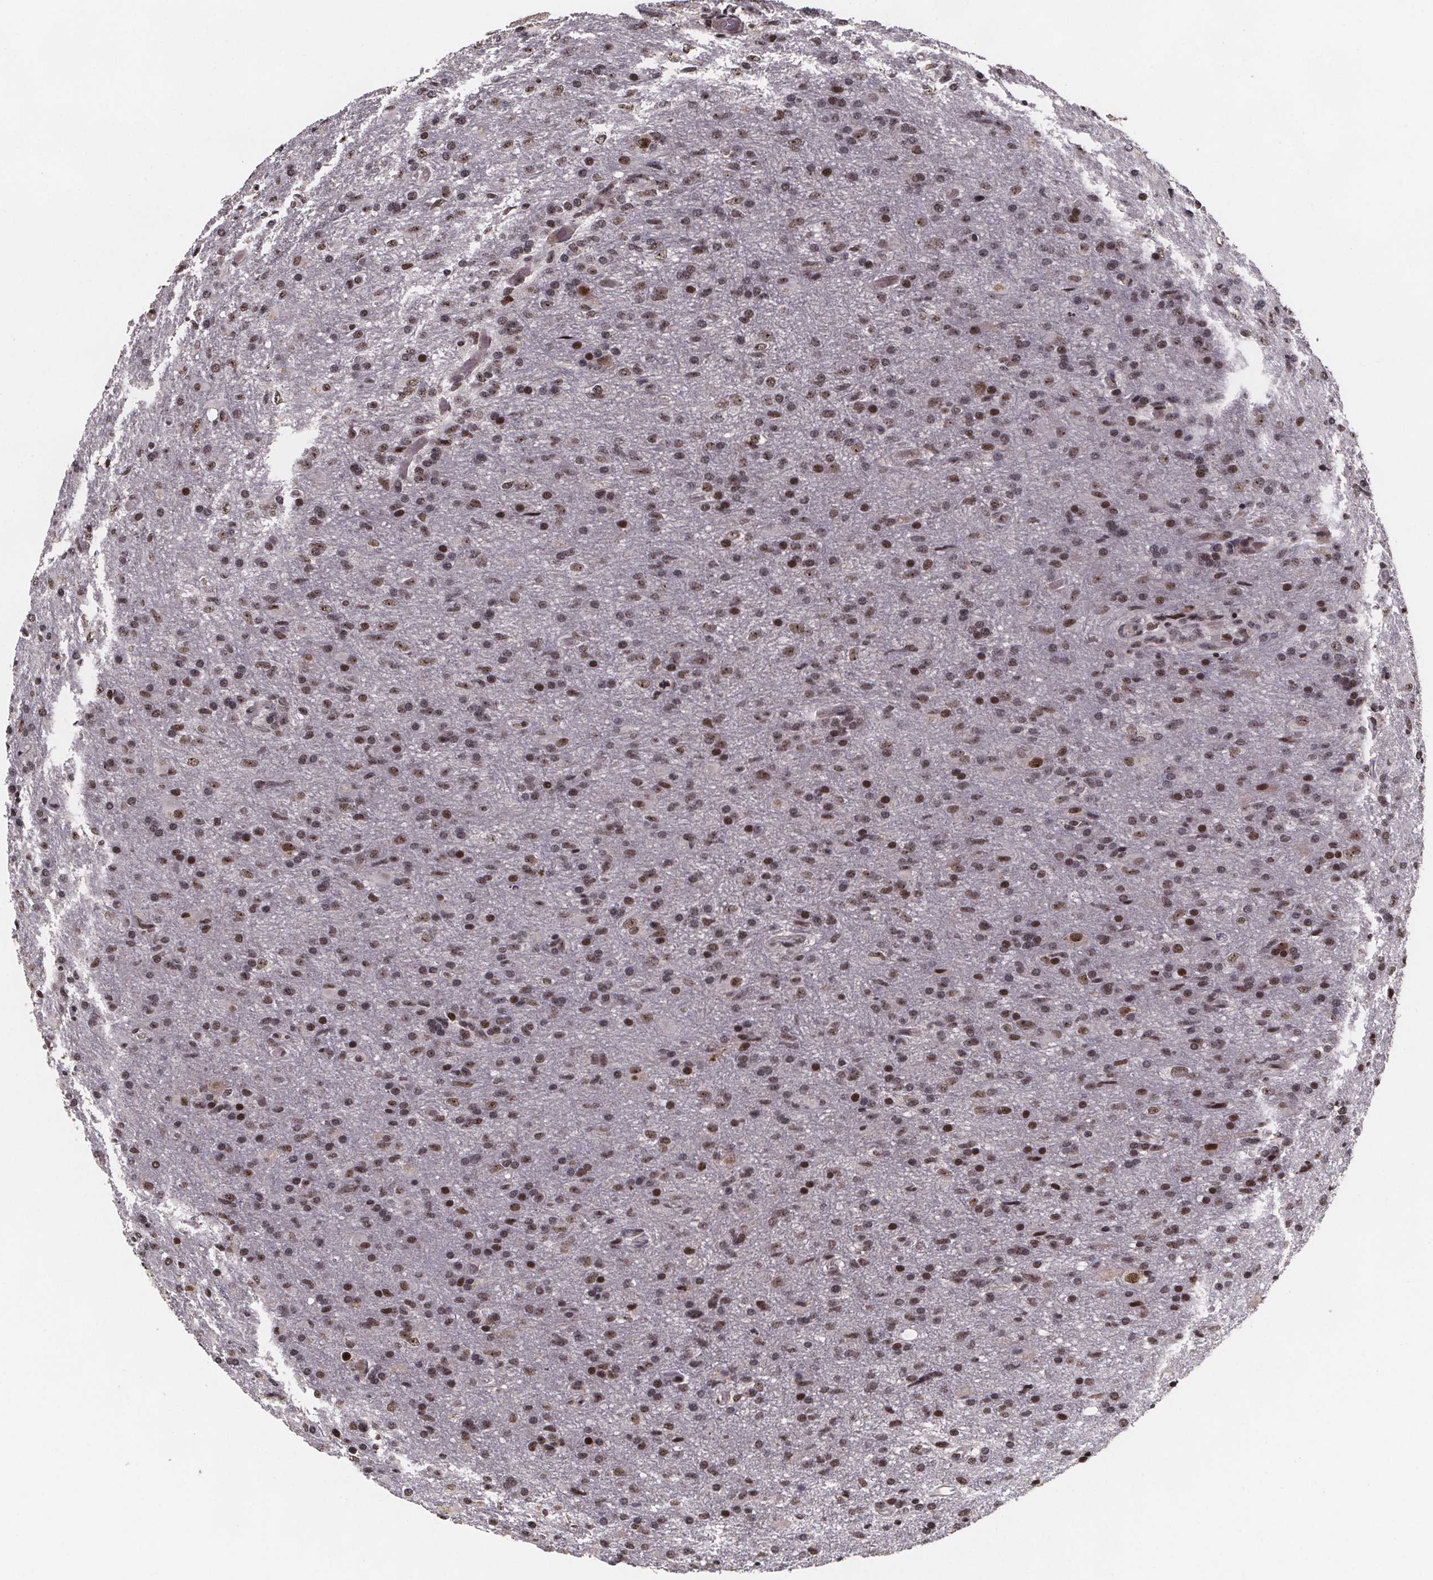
{"staining": {"intensity": "moderate", "quantity": ">75%", "location": "nuclear"}, "tissue": "glioma", "cell_type": "Tumor cells", "image_type": "cancer", "snomed": [{"axis": "morphology", "description": "Glioma, malignant, High grade"}, {"axis": "topography", "description": "Brain"}], "caption": "Protein staining reveals moderate nuclear positivity in approximately >75% of tumor cells in glioma.", "gene": "U2SURP", "patient": {"sex": "male", "age": 68}}